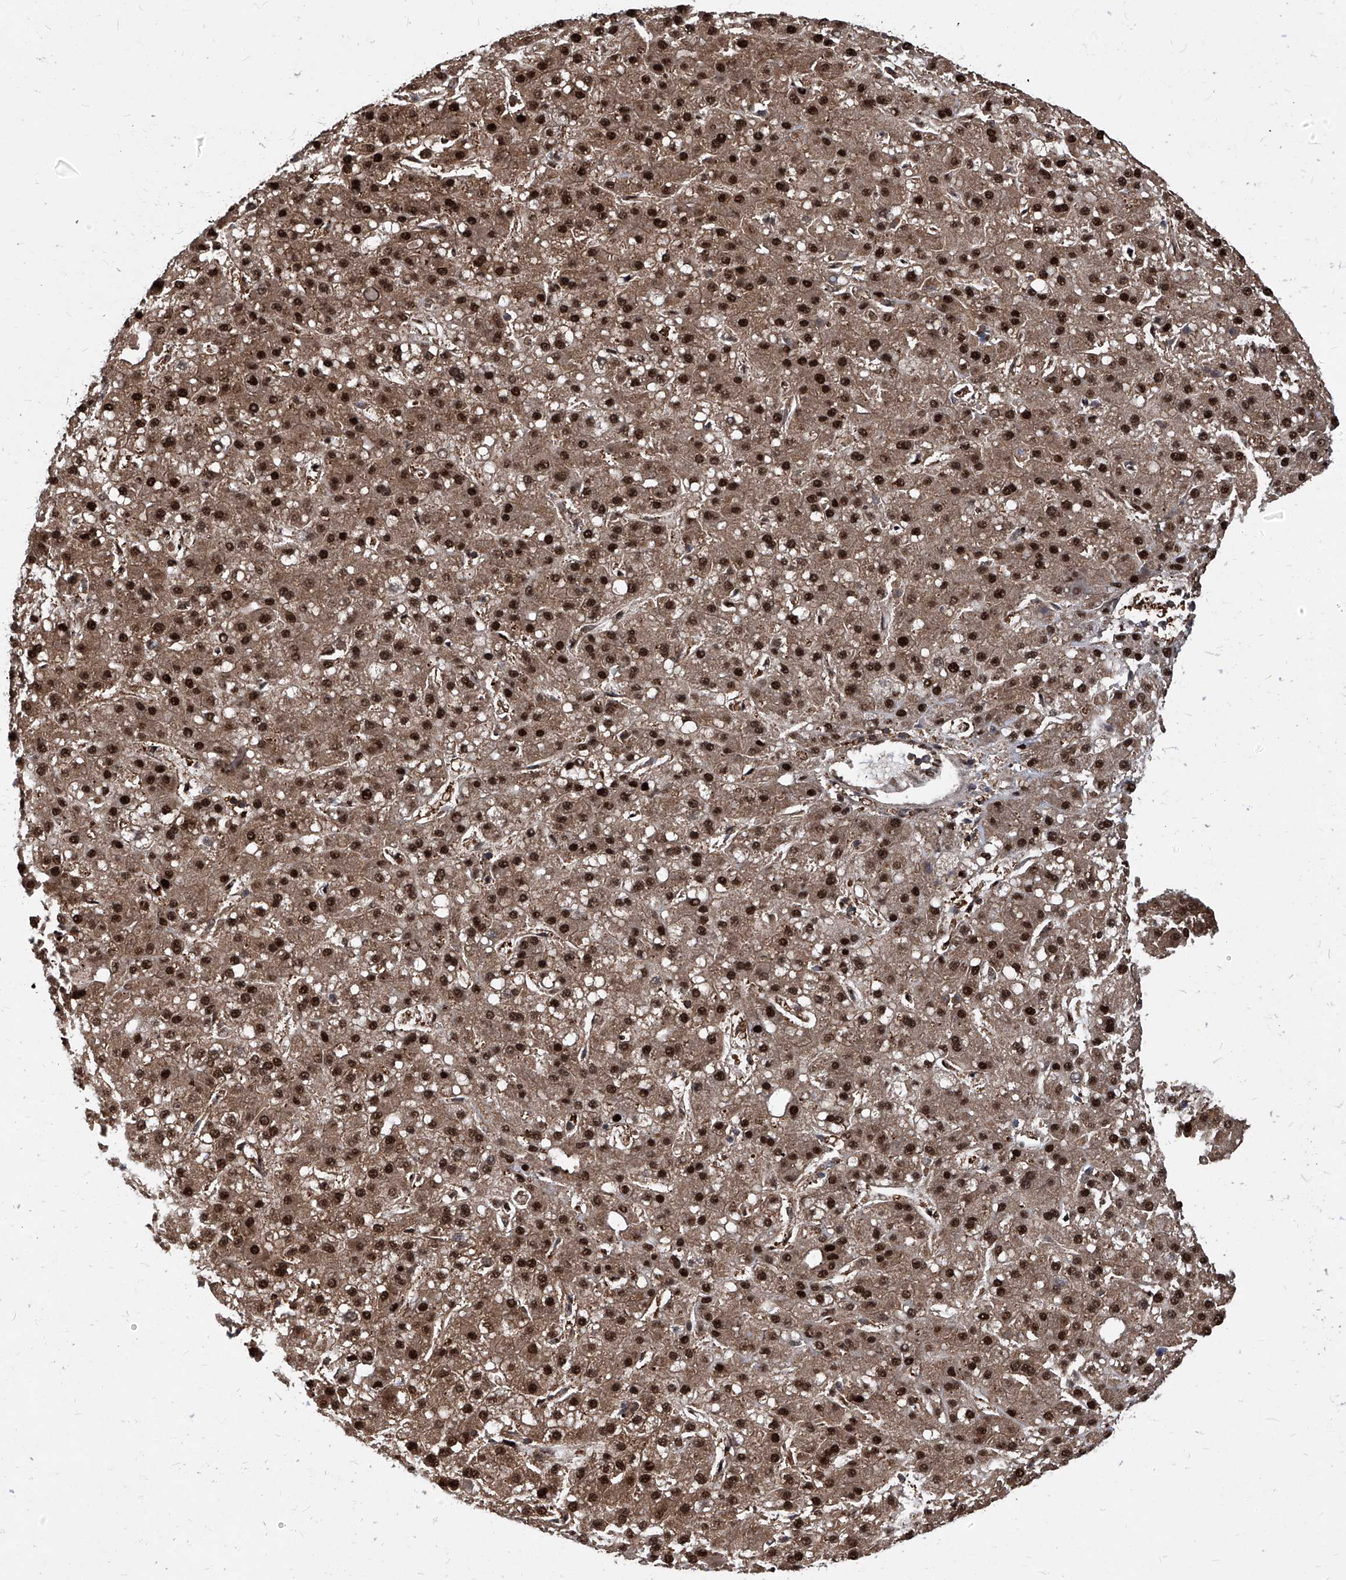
{"staining": {"intensity": "strong", "quantity": ">75%", "location": "nuclear"}, "tissue": "liver cancer", "cell_type": "Tumor cells", "image_type": "cancer", "snomed": [{"axis": "morphology", "description": "Carcinoma, Hepatocellular, NOS"}, {"axis": "topography", "description": "Liver"}], "caption": "Protein analysis of hepatocellular carcinoma (liver) tissue exhibits strong nuclear staining in about >75% of tumor cells.", "gene": "PSMB1", "patient": {"sex": "male", "age": 67}}